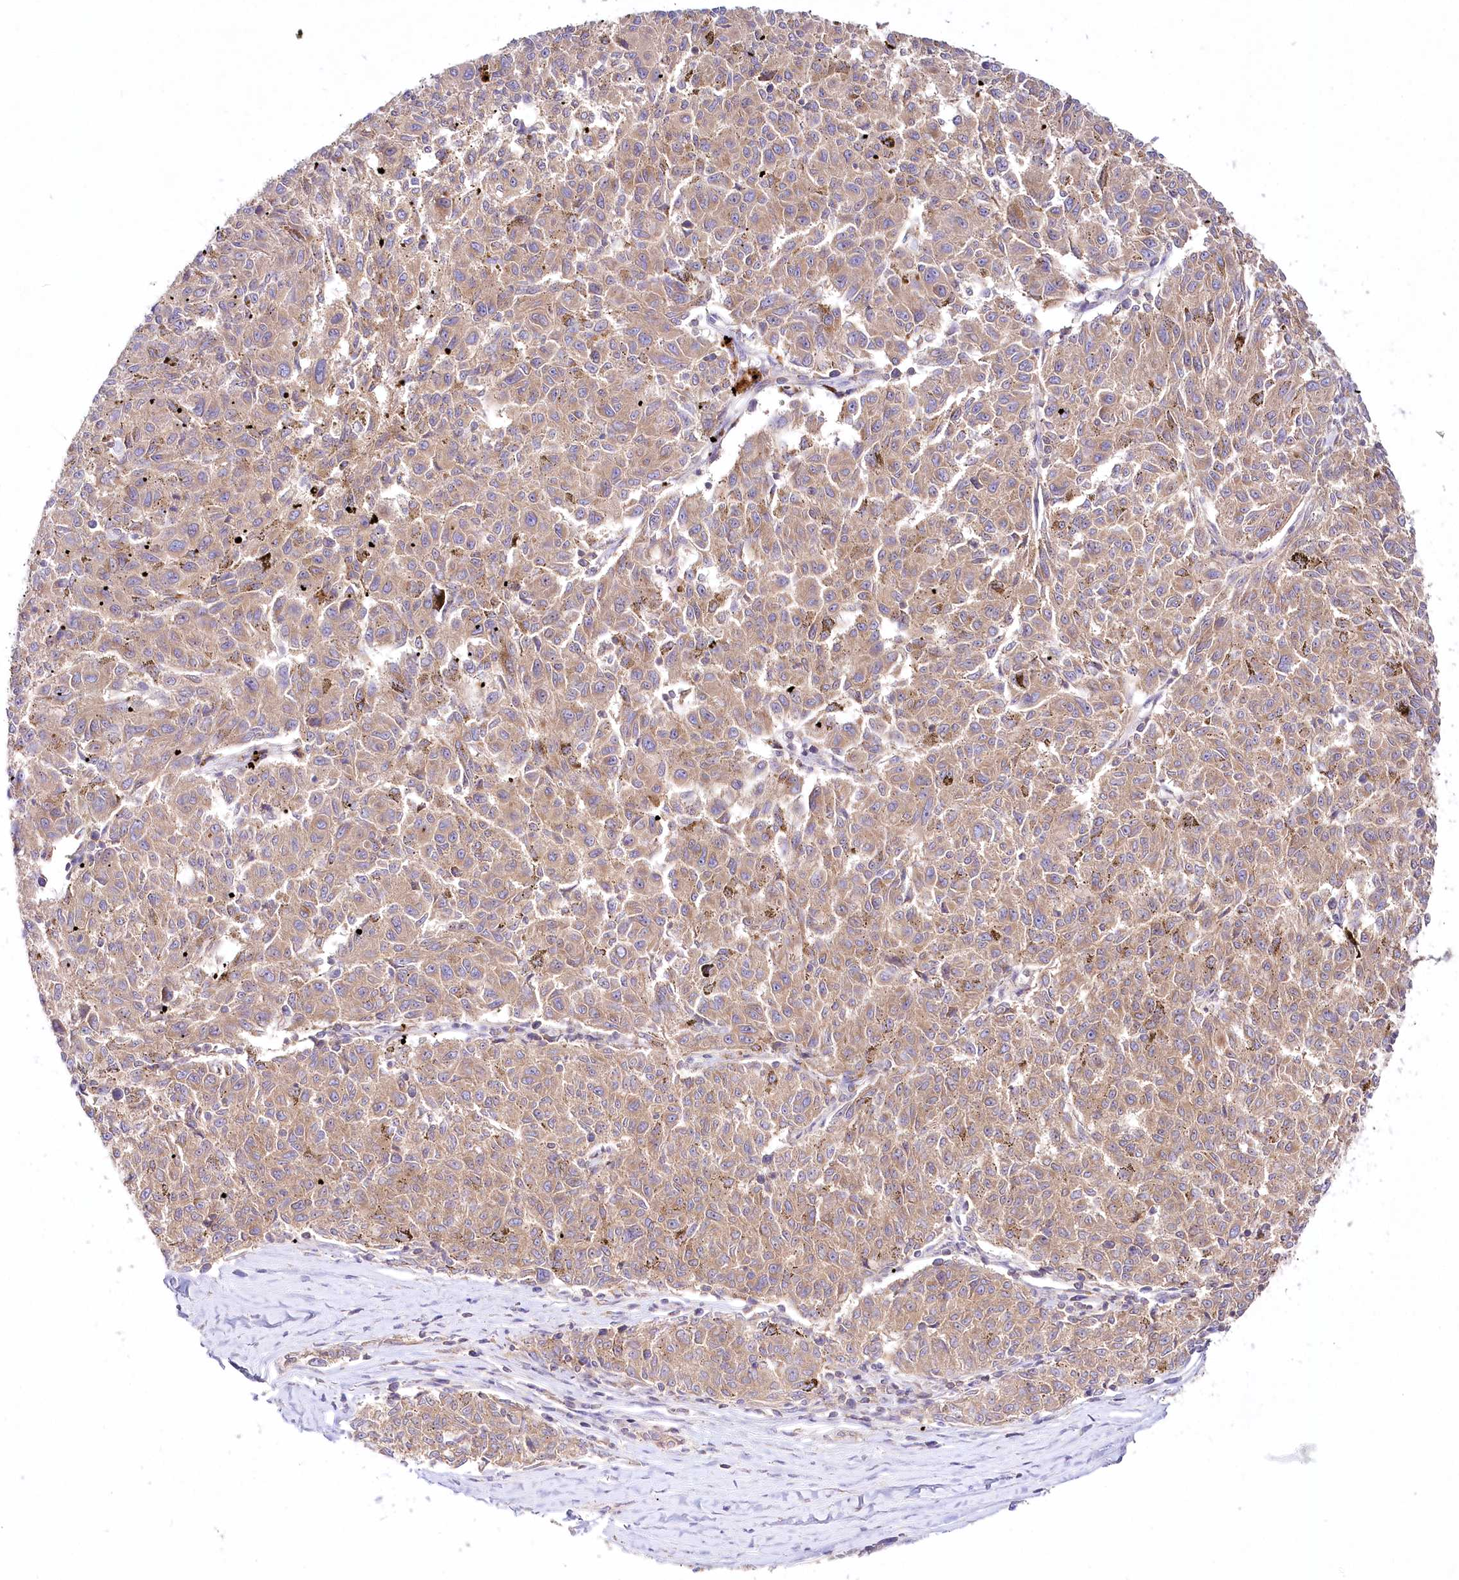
{"staining": {"intensity": "weak", "quantity": ">75%", "location": "cytoplasmic/membranous"}, "tissue": "melanoma", "cell_type": "Tumor cells", "image_type": "cancer", "snomed": [{"axis": "morphology", "description": "Malignant melanoma, NOS"}, {"axis": "topography", "description": "Skin"}], "caption": "Melanoma stained with immunohistochemistry reveals weak cytoplasmic/membranous expression in approximately >75% of tumor cells. The staining was performed using DAB, with brown indicating positive protein expression. Nuclei are stained blue with hematoxylin.", "gene": "ABRAXAS2", "patient": {"sex": "female", "age": 72}}